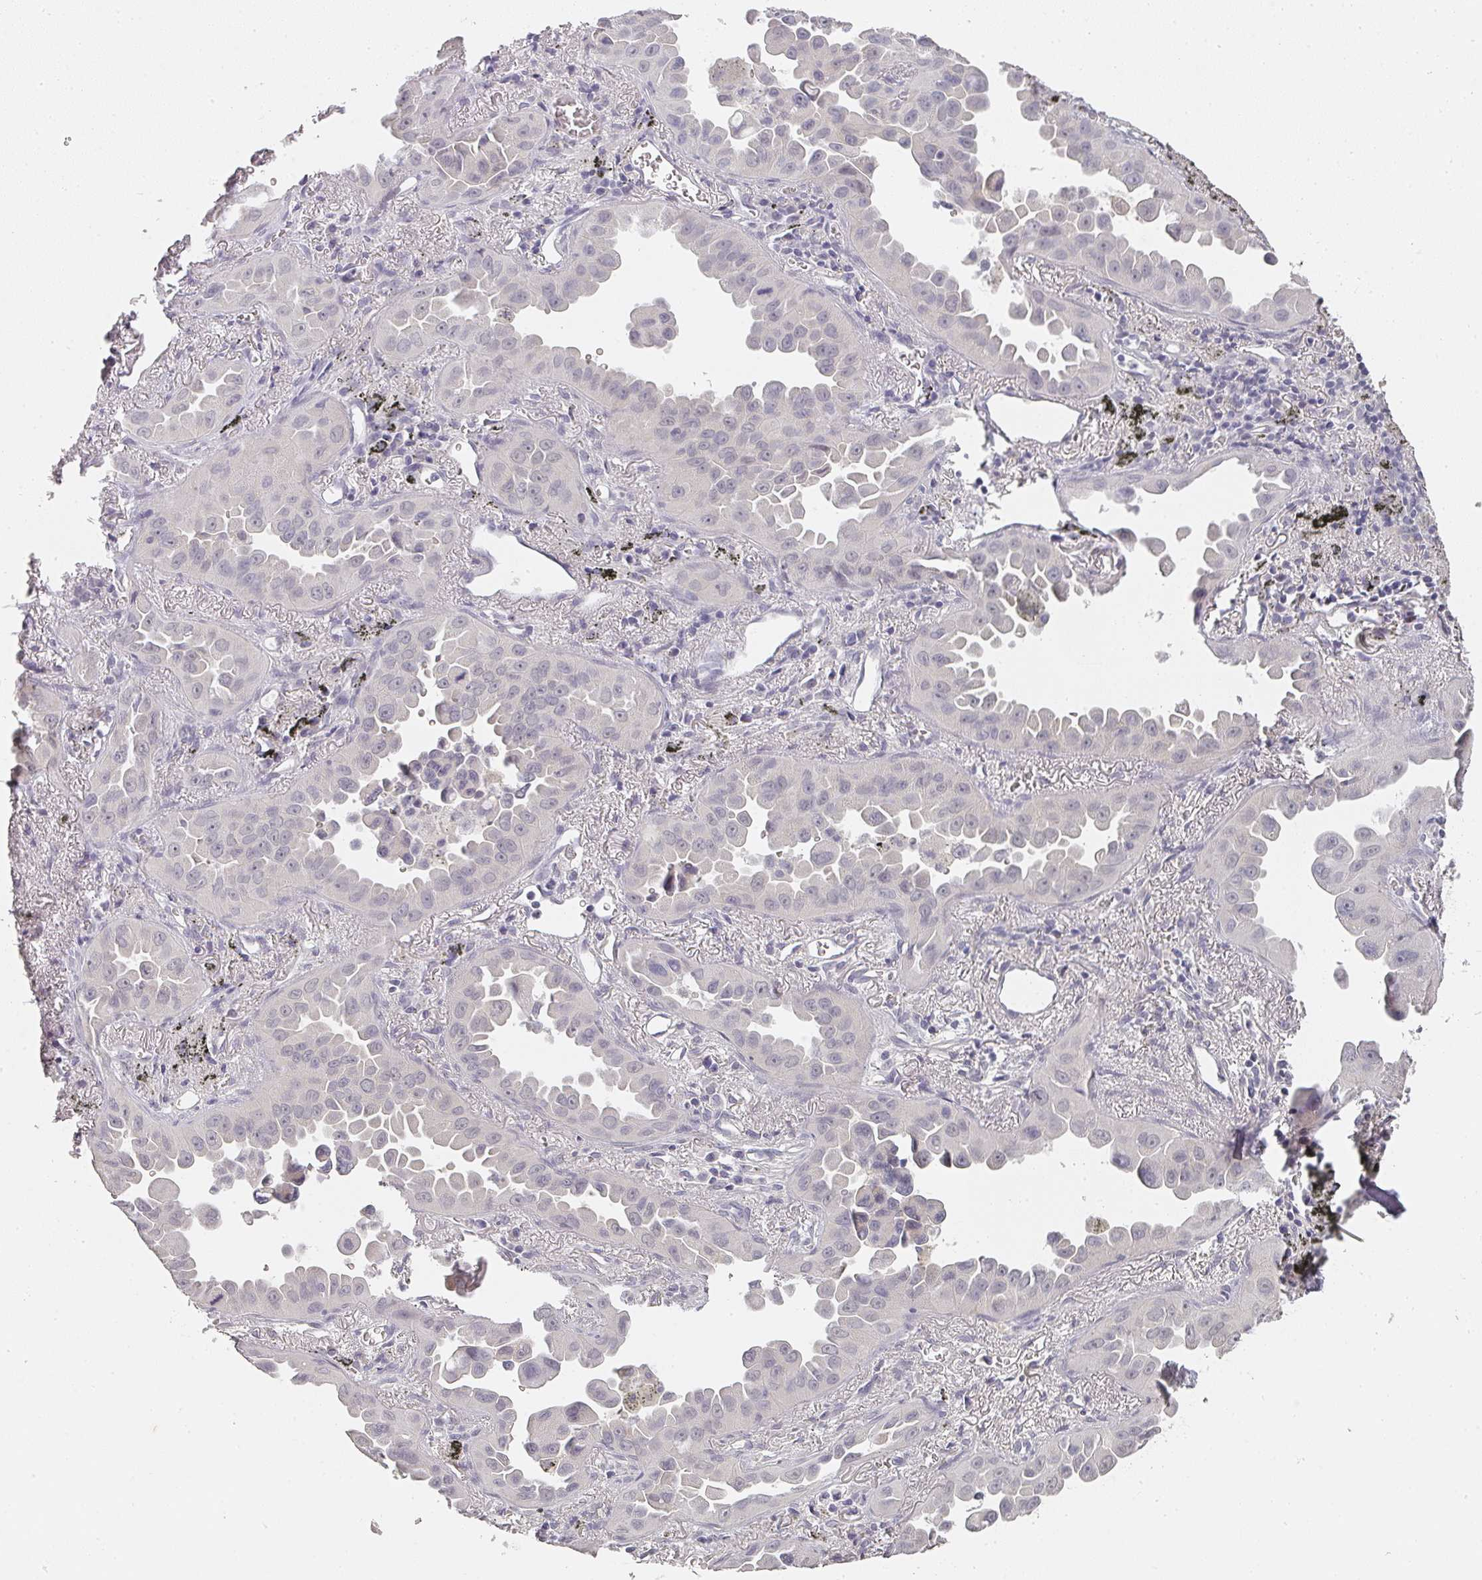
{"staining": {"intensity": "negative", "quantity": "none", "location": "none"}, "tissue": "lung cancer", "cell_type": "Tumor cells", "image_type": "cancer", "snomed": [{"axis": "morphology", "description": "Adenocarcinoma, NOS"}, {"axis": "topography", "description": "Lung"}], "caption": "Lung adenocarcinoma was stained to show a protein in brown. There is no significant staining in tumor cells.", "gene": "SHISA2", "patient": {"sex": "male", "age": 68}}